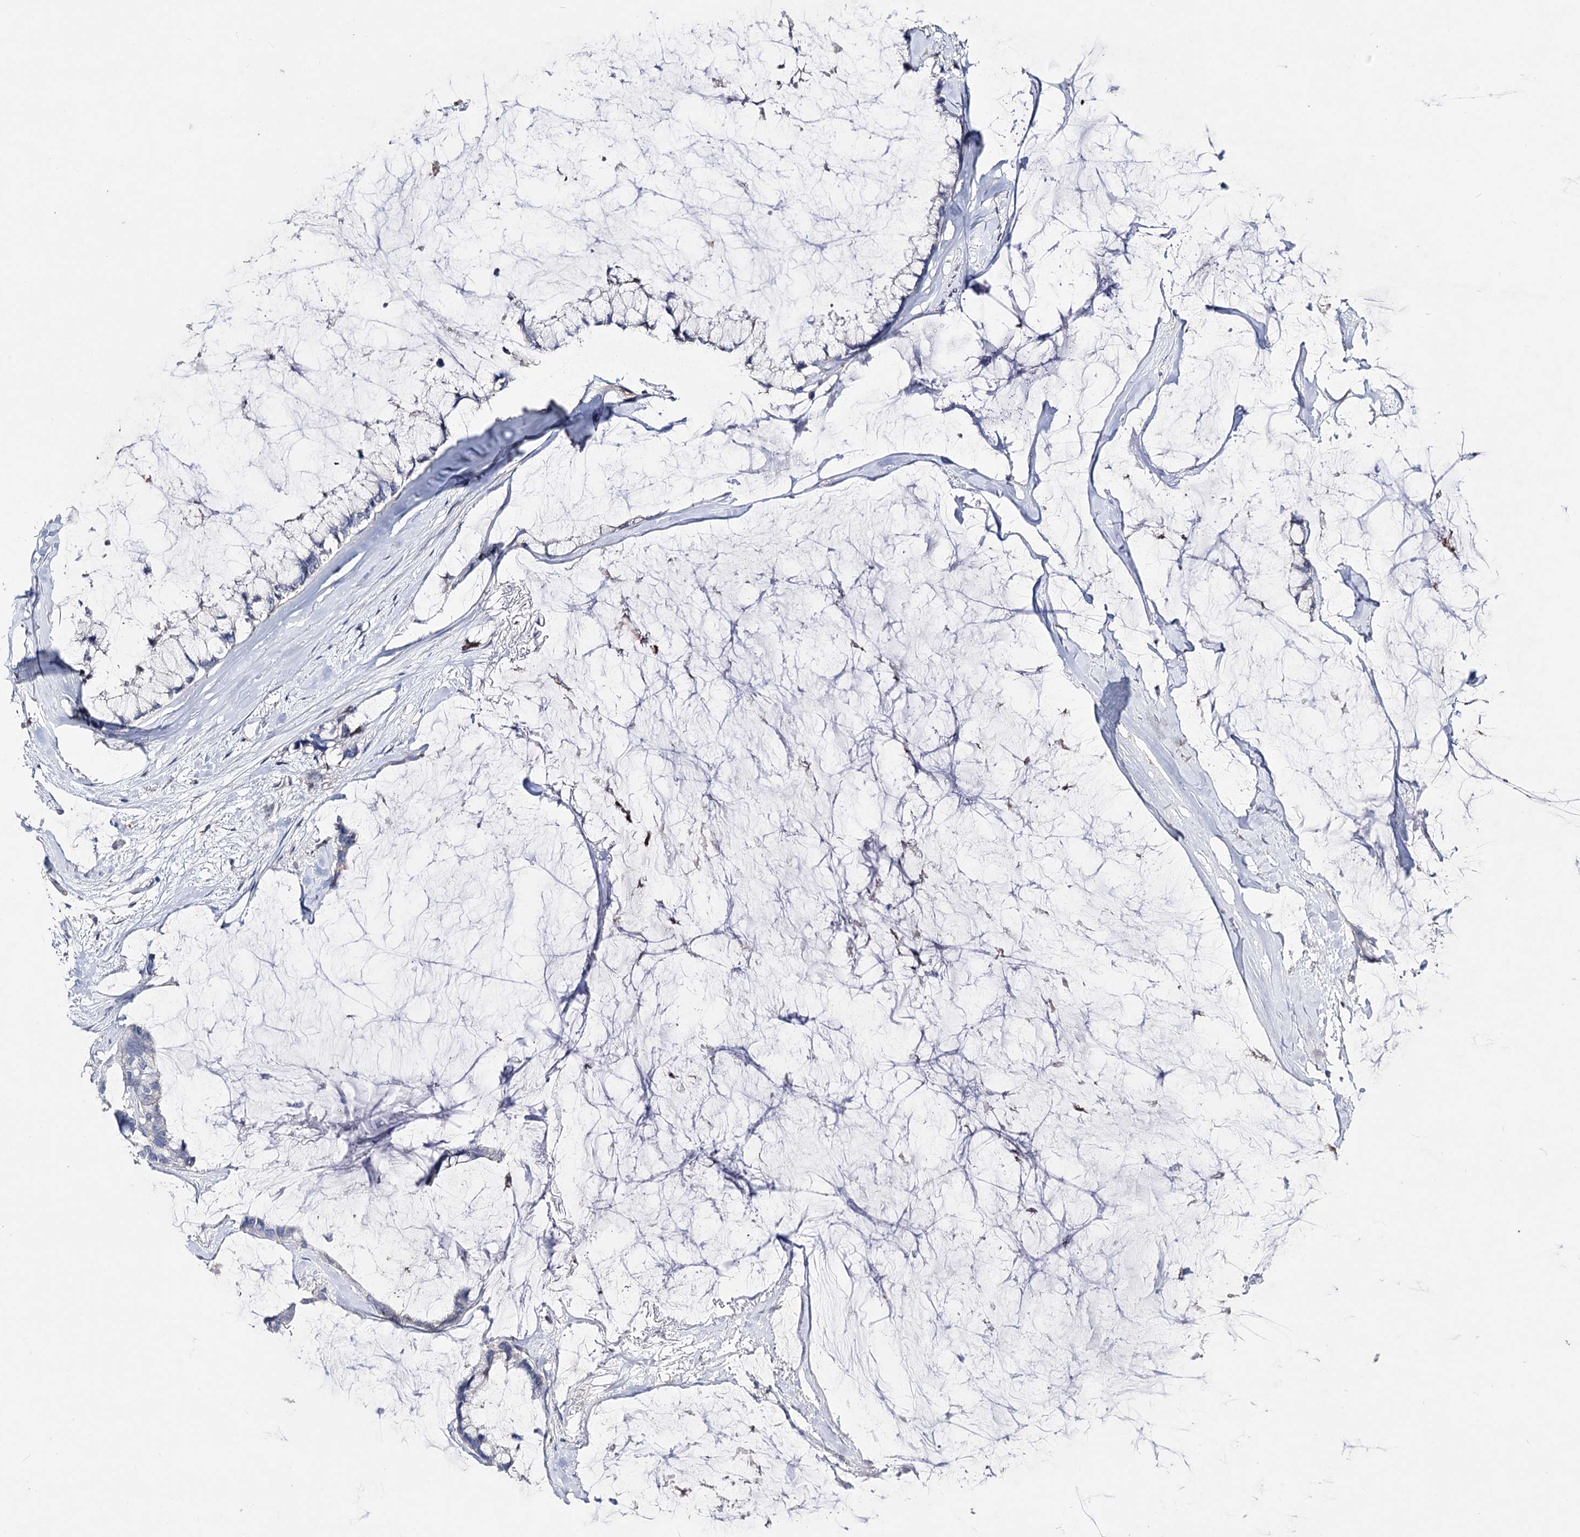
{"staining": {"intensity": "negative", "quantity": "none", "location": "none"}, "tissue": "ovarian cancer", "cell_type": "Tumor cells", "image_type": "cancer", "snomed": [{"axis": "morphology", "description": "Cystadenocarcinoma, mucinous, NOS"}, {"axis": "topography", "description": "Ovary"}], "caption": "A histopathology image of ovarian cancer stained for a protein demonstrates no brown staining in tumor cells. Brightfield microscopy of immunohistochemistry stained with DAB (3,3'-diaminobenzidine) (brown) and hematoxylin (blue), captured at high magnification.", "gene": "PCGF5", "patient": {"sex": "female", "age": 39}}